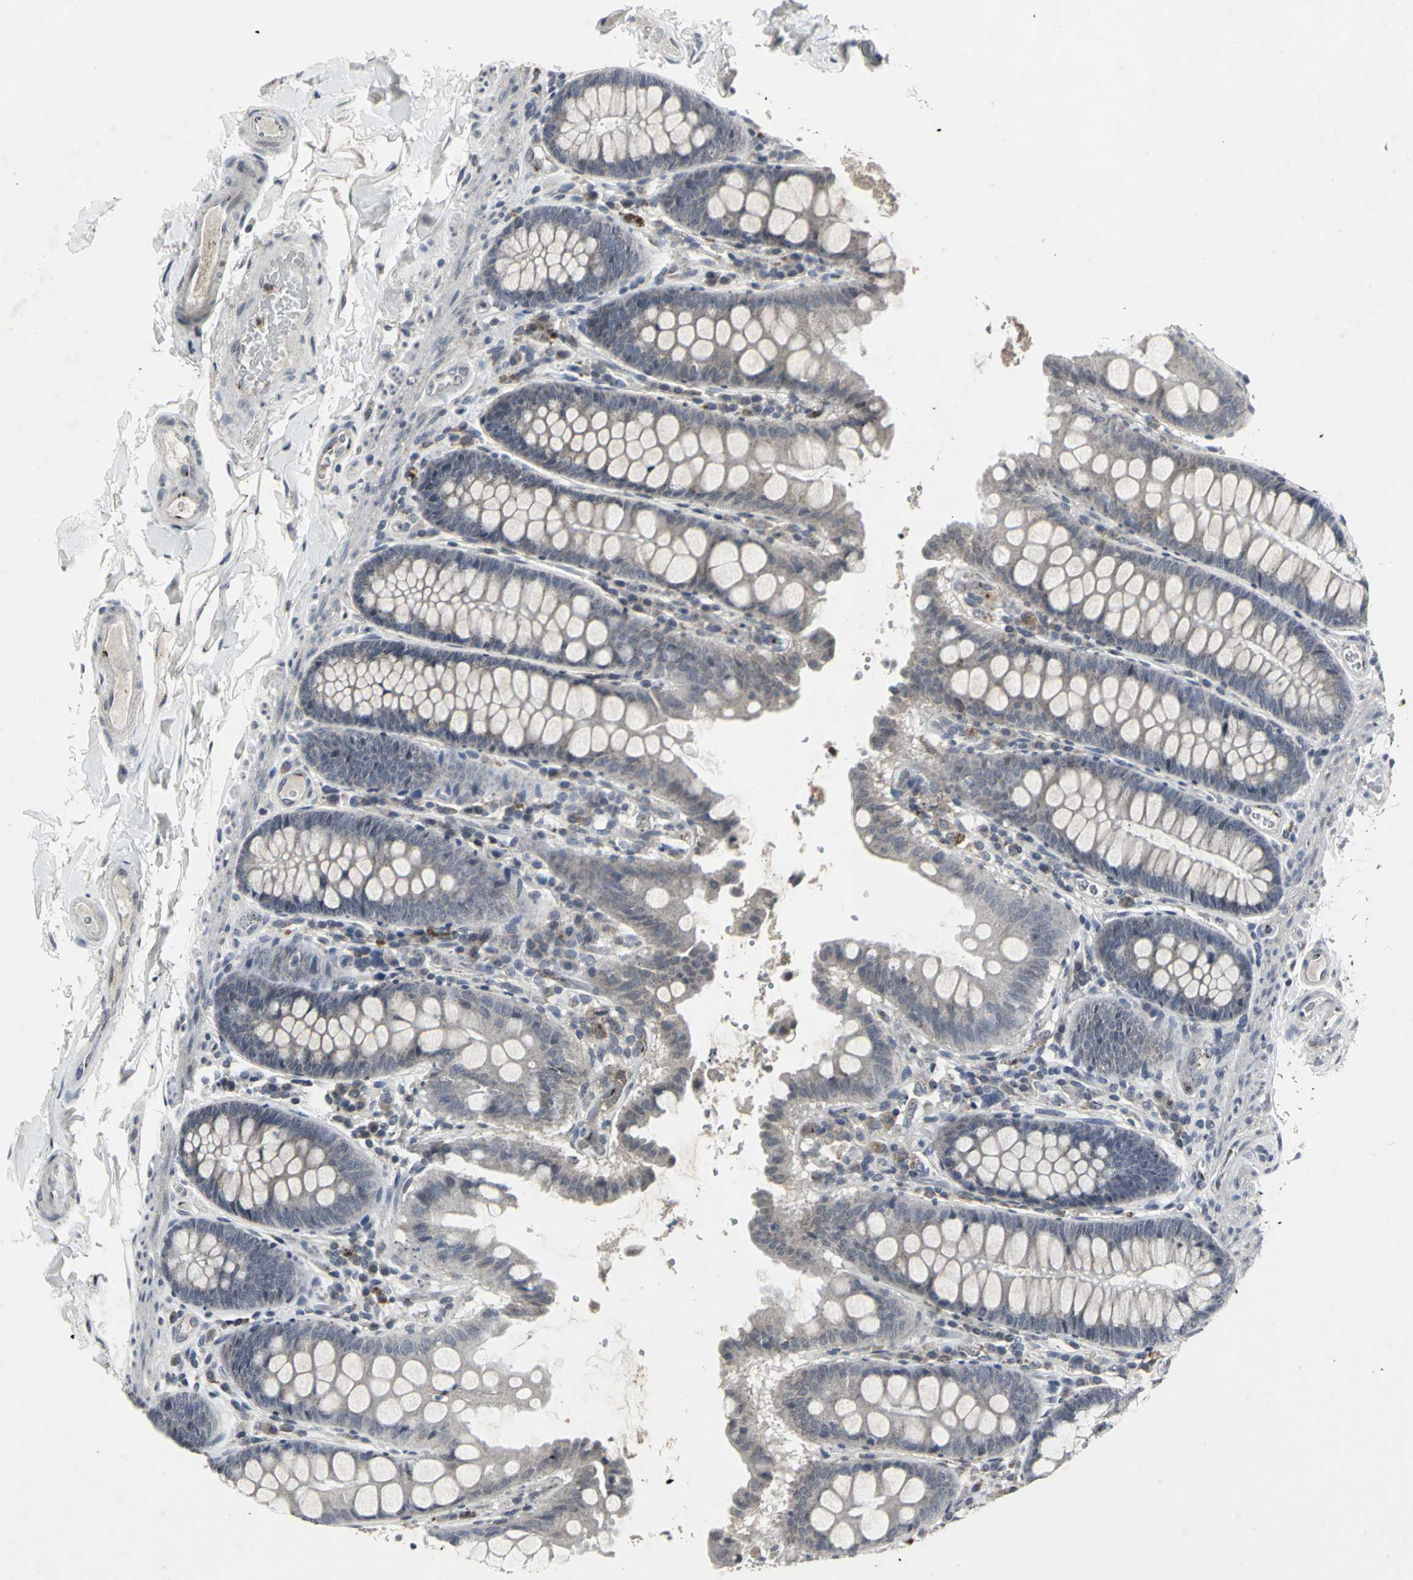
{"staining": {"intensity": "moderate", "quantity": "<25%", "location": "cytoplasmic/membranous"}, "tissue": "colon", "cell_type": "Endothelial cells", "image_type": "normal", "snomed": [{"axis": "morphology", "description": "Normal tissue, NOS"}, {"axis": "topography", "description": "Colon"}], "caption": "An immunohistochemistry micrograph of benign tissue is shown. Protein staining in brown labels moderate cytoplasmic/membranous positivity in colon within endothelial cells. The protein of interest is shown in brown color, while the nuclei are stained blue.", "gene": "BMP4", "patient": {"sex": "female", "age": 61}}